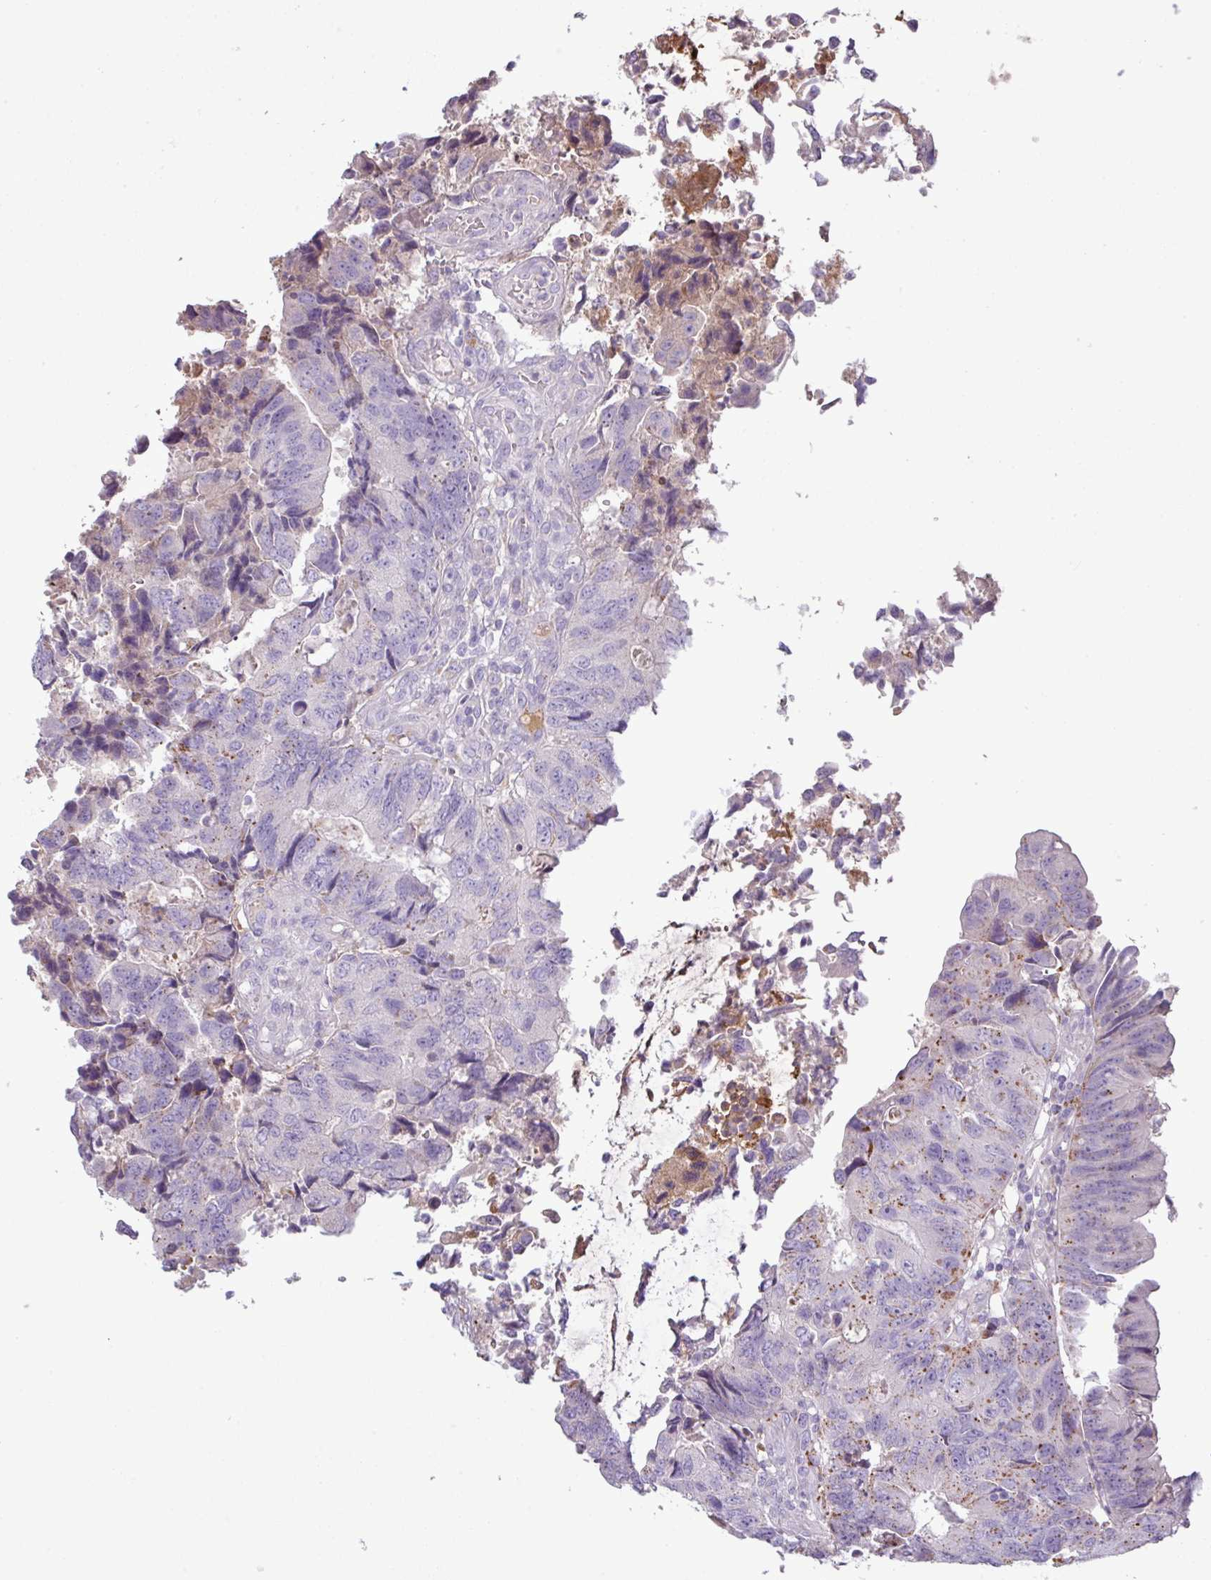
{"staining": {"intensity": "moderate", "quantity": "<25%", "location": "cytoplasmic/membranous"}, "tissue": "colorectal cancer", "cell_type": "Tumor cells", "image_type": "cancer", "snomed": [{"axis": "morphology", "description": "Adenocarcinoma, NOS"}, {"axis": "topography", "description": "Colon"}], "caption": "Moderate cytoplasmic/membranous positivity for a protein is seen in about <25% of tumor cells of adenocarcinoma (colorectal) using immunohistochemistry (IHC).", "gene": "C4B", "patient": {"sex": "female", "age": 67}}